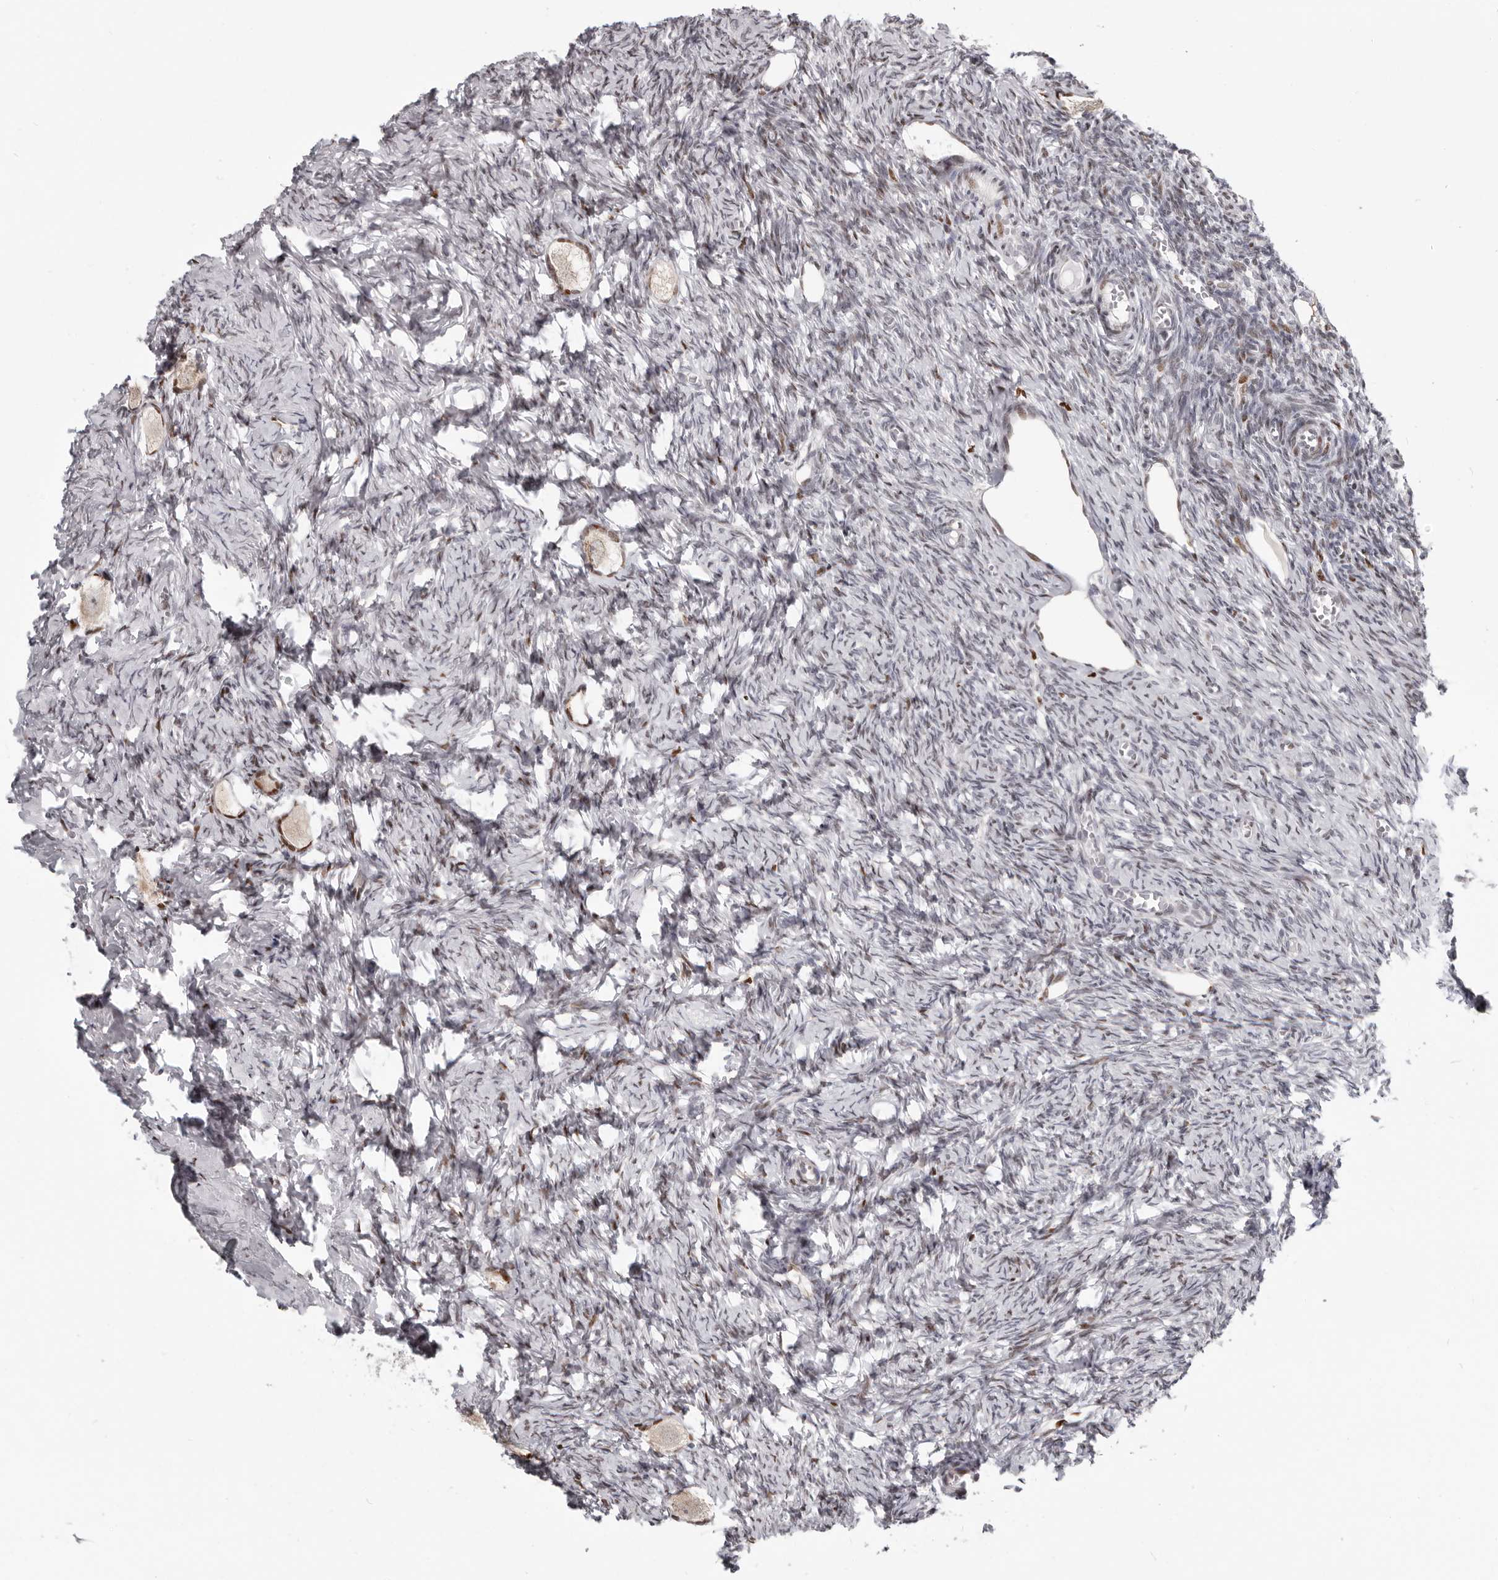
{"staining": {"intensity": "moderate", "quantity": "25%-75%", "location": "cytoplasmic/membranous,nuclear"}, "tissue": "ovary", "cell_type": "Follicle cells", "image_type": "normal", "snomed": [{"axis": "morphology", "description": "Normal tissue, NOS"}, {"axis": "topography", "description": "Ovary"}], "caption": "DAB immunohistochemical staining of unremarkable ovary exhibits moderate cytoplasmic/membranous,nuclear protein expression in about 25%-75% of follicle cells. The protein of interest is stained brown, and the nuclei are stained in blue (DAB IHC with brightfield microscopy, high magnification).", "gene": "SRP19", "patient": {"sex": "female", "age": 27}}